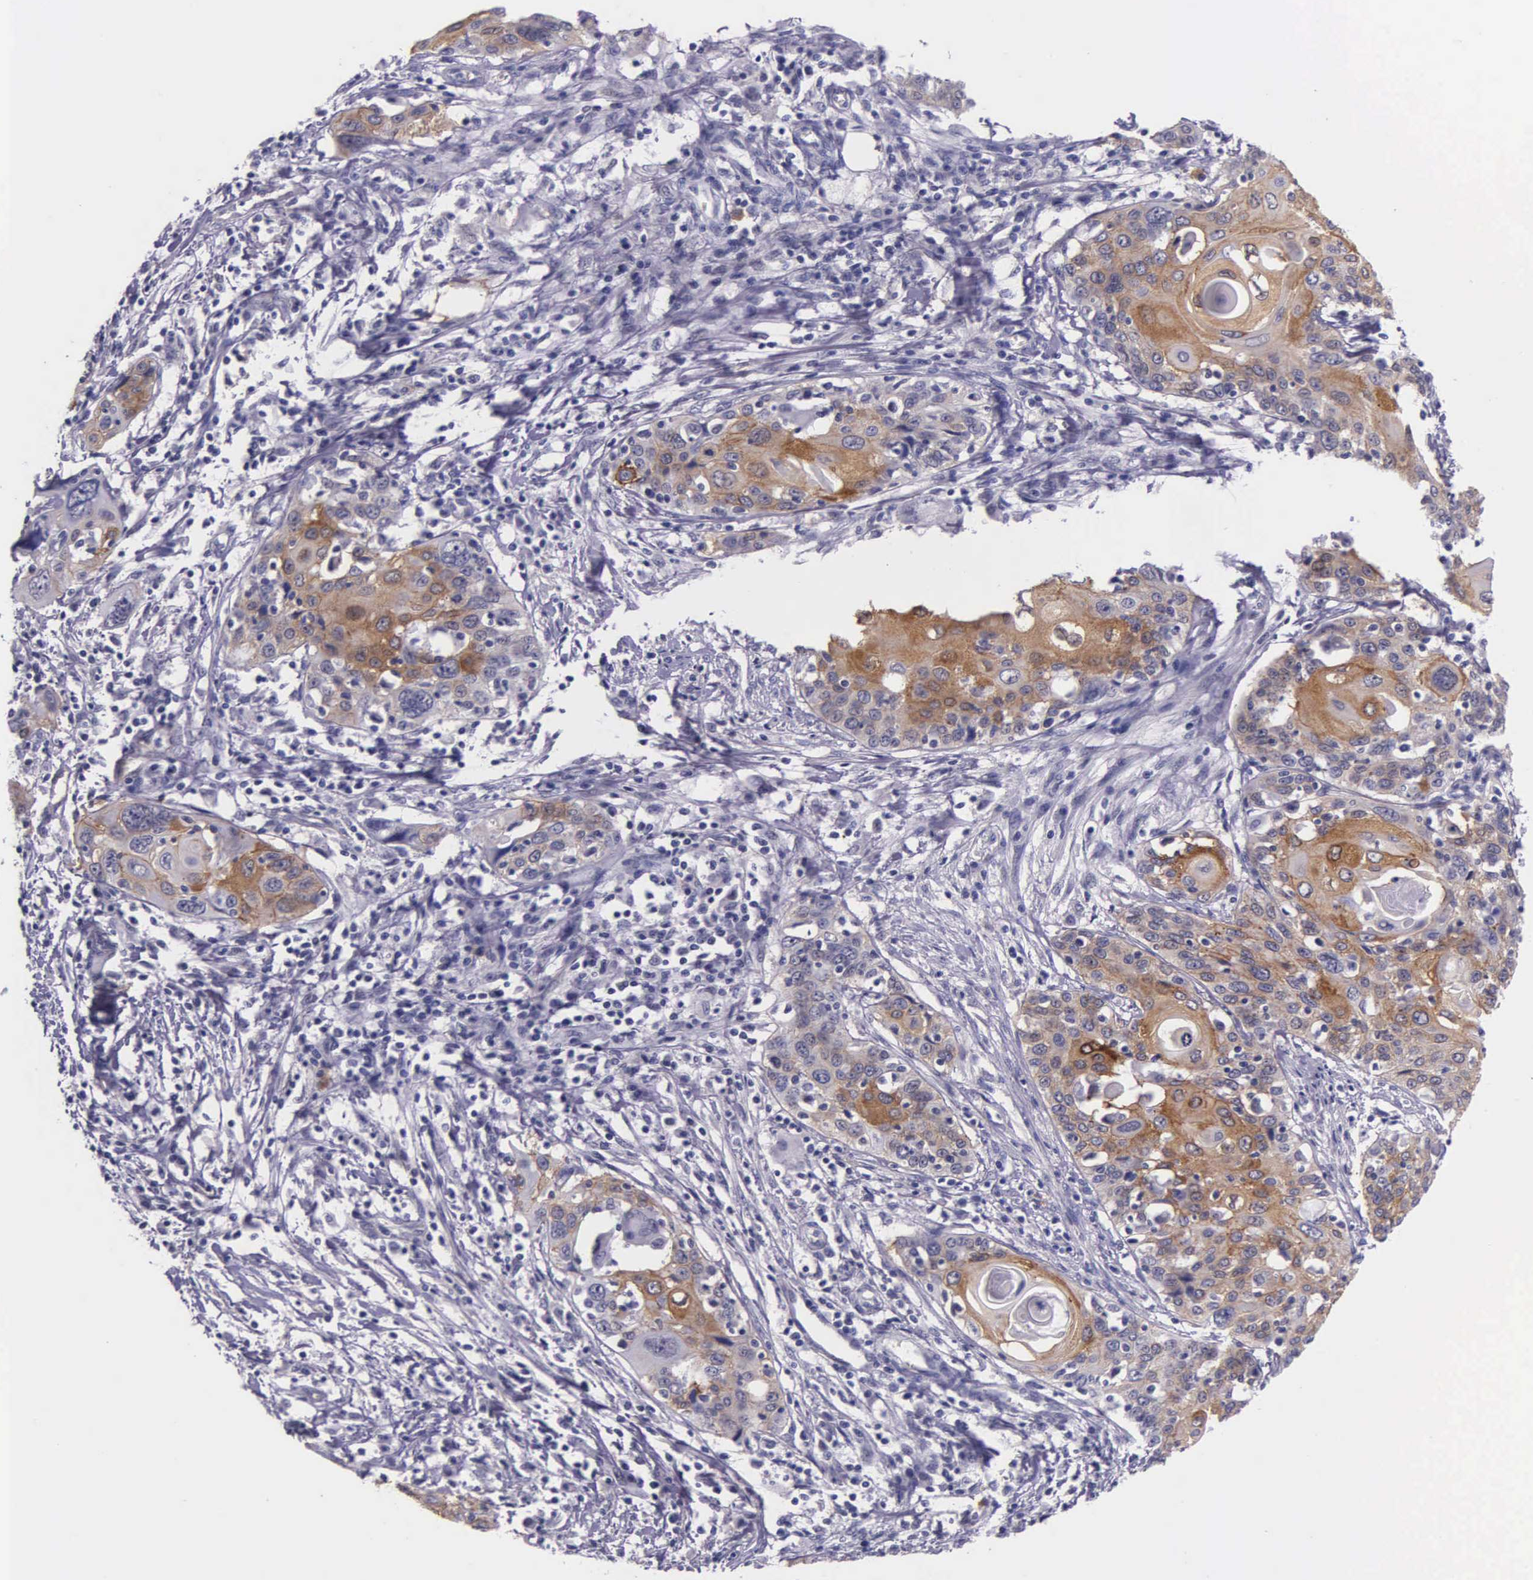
{"staining": {"intensity": "moderate", "quantity": ">75%", "location": "cytoplasmic/membranous"}, "tissue": "cervical cancer", "cell_type": "Tumor cells", "image_type": "cancer", "snomed": [{"axis": "morphology", "description": "Squamous cell carcinoma, NOS"}, {"axis": "topography", "description": "Cervix"}], "caption": "Cervical squamous cell carcinoma tissue reveals moderate cytoplasmic/membranous expression in about >75% of tumor cells", "gene": "AHNAK2", "patient": {"sex": "female", "age": 54}}